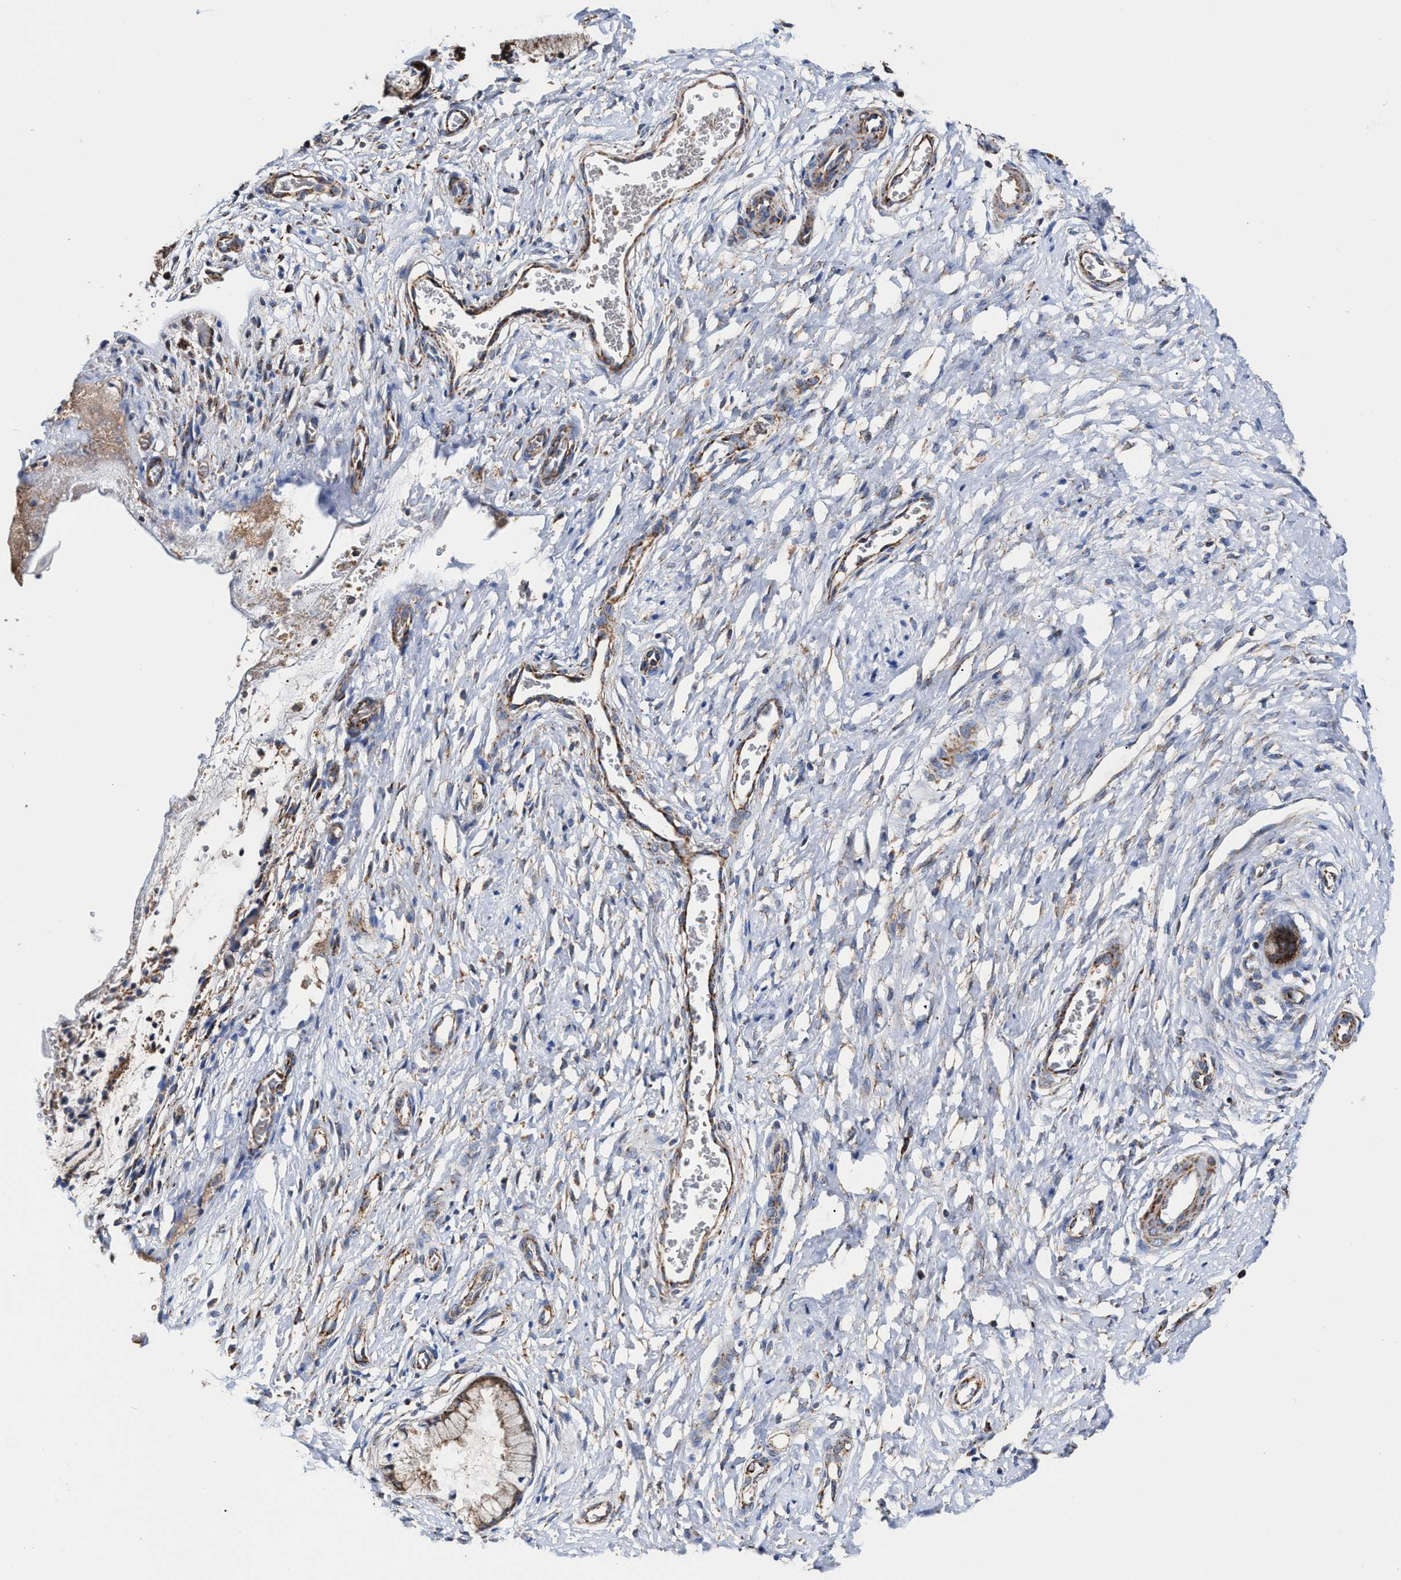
{"staining": {"intensity": "moderate", "quantity": ">75%", "location": "cytoplasmic/membranous"}, "tissue": "cervix", "cell_type": "Glandular cells", "image_type": "normal", "snomed": [{"axis": "morphology", "description": "Normal tissue, NOS"}, {"axis": "topography", "description": "Cervix"}], "caption": "Human cervix stained for a protein (brown) demonstrates moderate cytoplasmic/membranous positive expression in approximately >75% of glandular cells.", "gene": "MECR", "patient": {"sex": "female", "age": 55}}